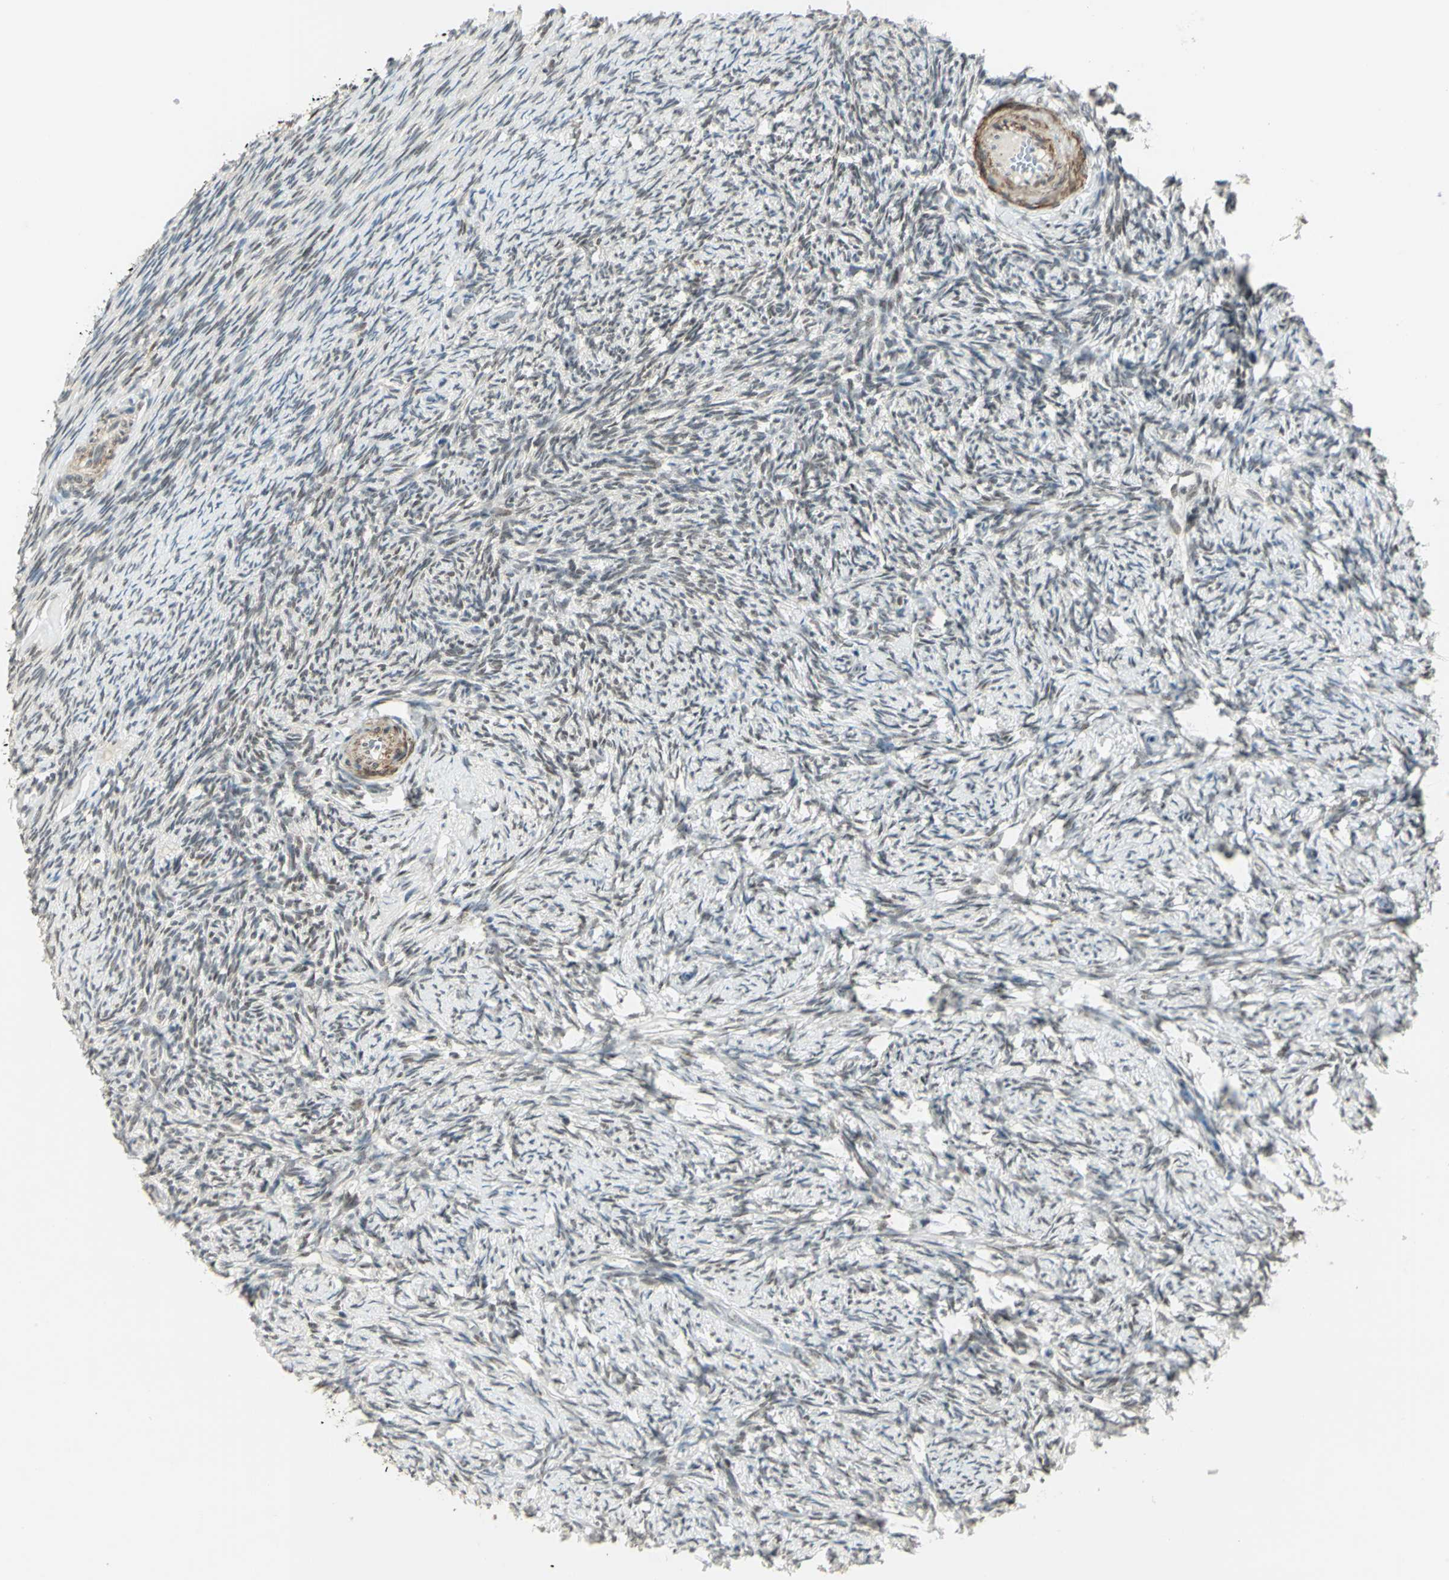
{"staining": {"intensity": "weak", "quantity": "25%-75%", "location": "cytoplasmic/membranous"}, "tissue": "ovary", "cell_type": "Ovarian stroma cells", "image_type": "normal", "snomed": [{"axis": "morphology", "description": "Normal tissue, NOS"}, {"axis": "topography", "description": "Ovary"}], "caption": "Brown immunohistochemical staining in unremarkable ovary exhibits weak cytoplasmic/membranous positivity in approximately 25%-75% of ovarian stroma cells. (DAB (3,3'-diaminobenzidine) IHC, brown staining for protein, blue staining for nuclei).", "gene": "MTA1", "patient": {"sex": "female", "age": 60}}